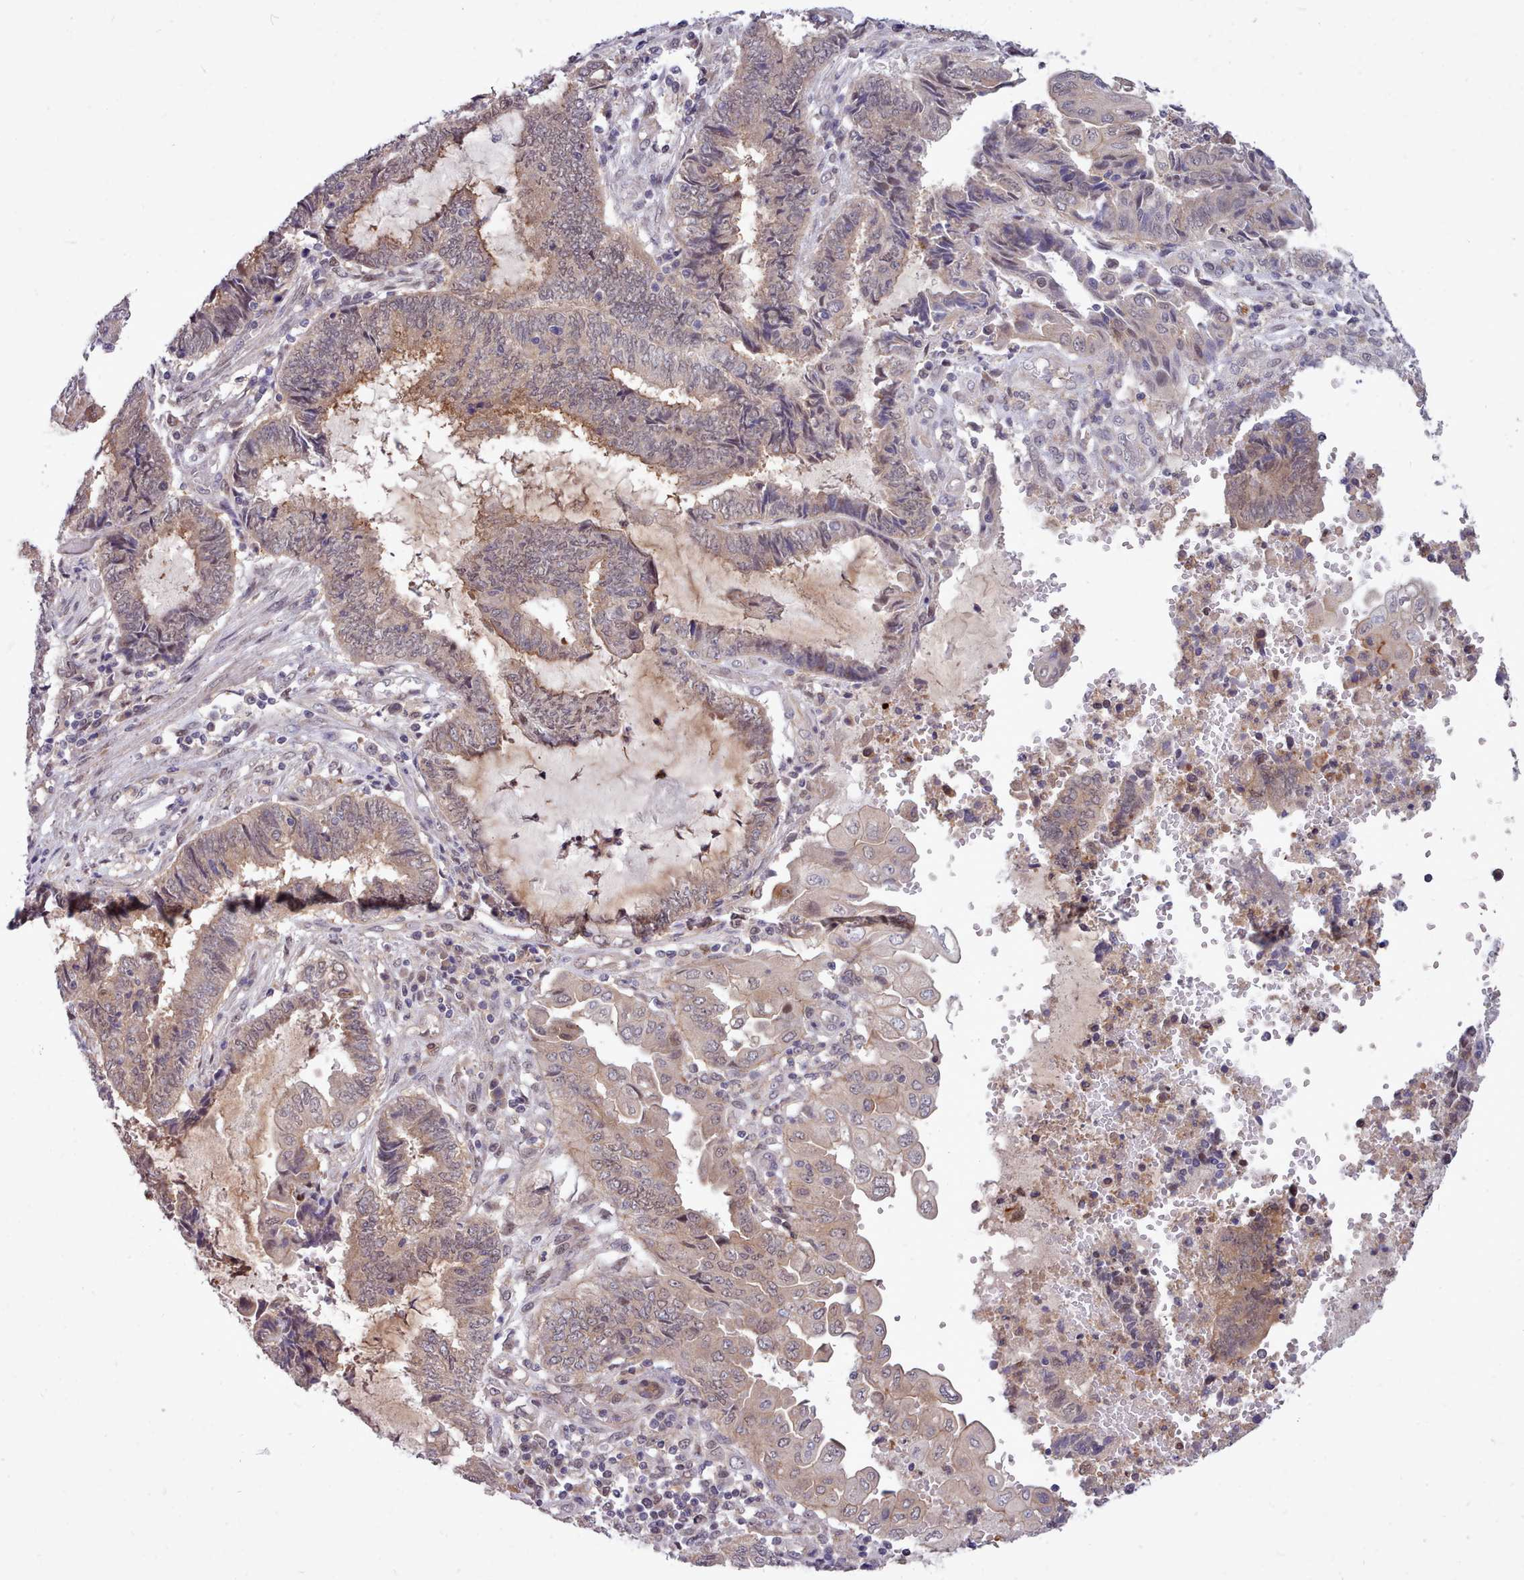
{"staining": {"intensity": "weak", "quantity": "25%-75%", "location": "cytoplasmic/membranous"}, "tissue": "endometrial cancer", "cell_type": "Tumor cells", "image_type": "cancer", "snomed": [{"axis": "morphology", "description": "Adenocarcinoma, NOS"}, {"axis": "topography", "description": "Uterus"}, {"axis": "topography", "description": "Endometrium"}], "caption": "Endometrial adenocarcinoma tissue shows weak cytoplasmic/membranous staining in about 25%-75% of tumor cells, visualized by immunohistochemistry.", "gene": "AHCY", "patient": {"sex": "female", "age": 70}}